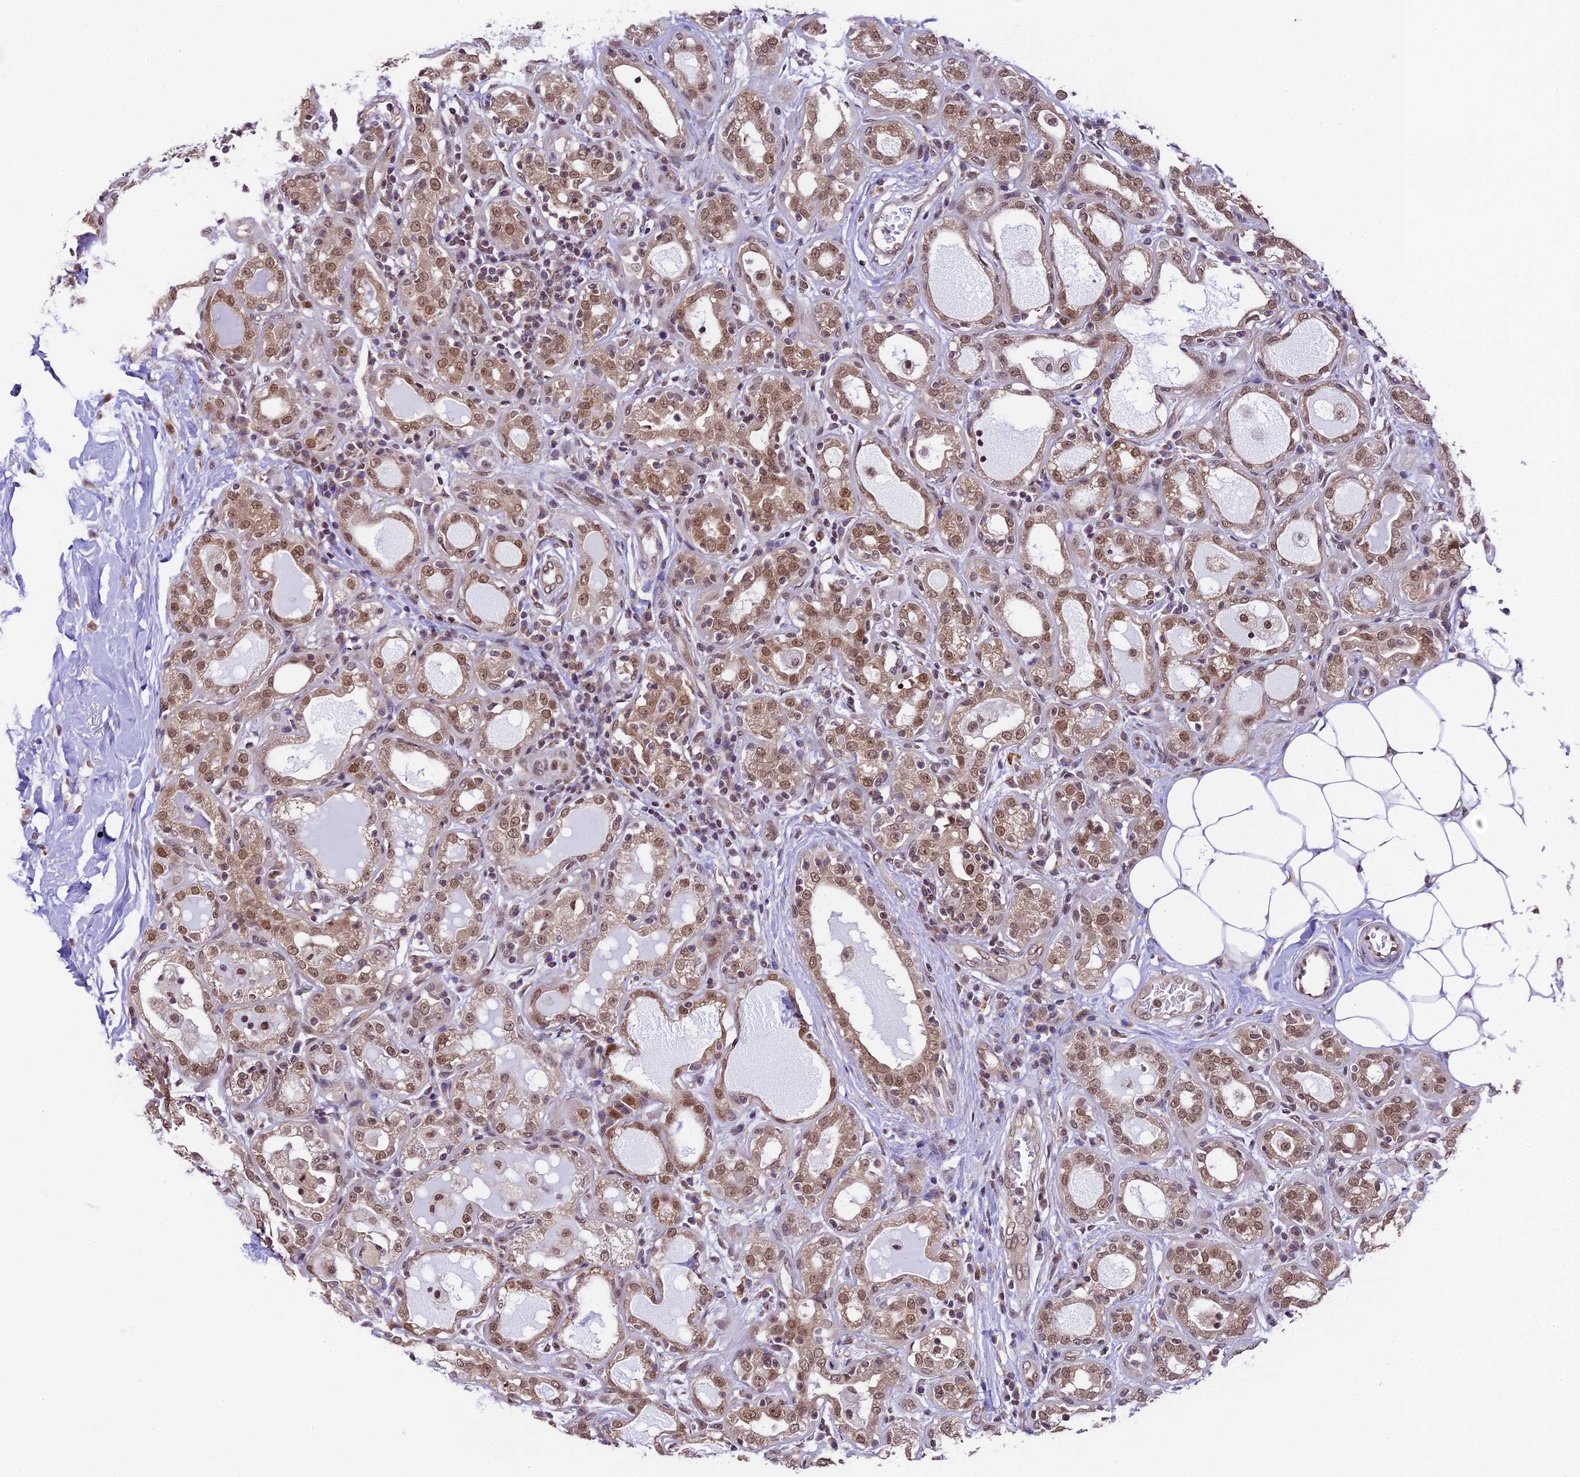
{"staining": {"intensity": "moderate", "quantity": ">75%", "location": "cytoplasmic/membranous,nuclear"}, "tissue": "breast cancer", "cell_type": "Tumor cells", "image_type": "cancer", "snomed": [{"axis": "morphology", "description": "Duct carcinoma"}, {"axis": "topography", "description": "Breast"}], "caption": "A brown stain labels moderate cytoplasmic/membranous and nuclear staining of a protein in human intraductal carcinoma (breast) tumor cells.", "gene": "TRIM22", "patient": {"sex": "female", "age": 27}}